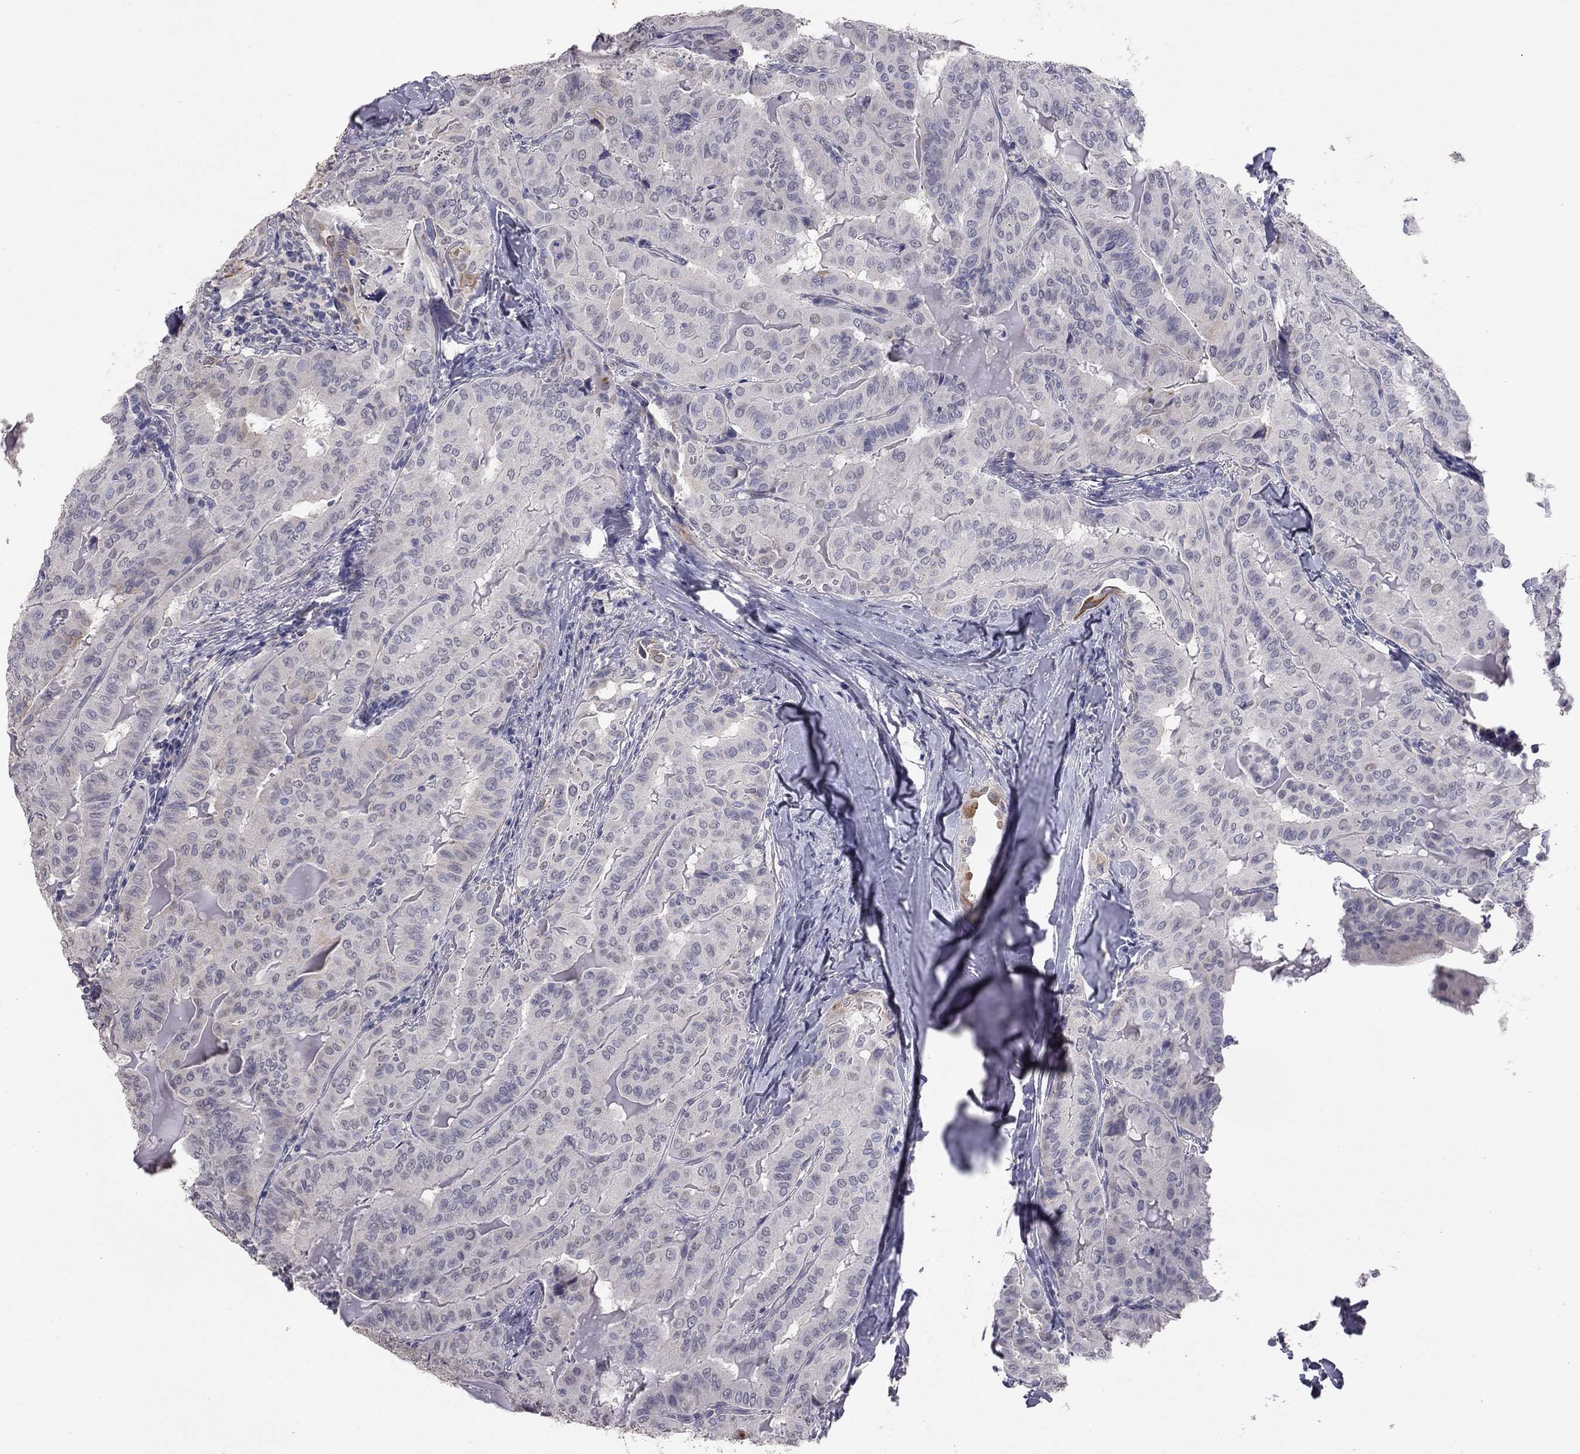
{"staining": {"intensity": "negative", "quantity": "none", "location": "none"}, "tissue": "thyroid cancer", "cell_type": "Tumor cells", "image_type": "cancer", "snomed": [{"axis": "morphology", "description": "Papillary adenocarcinoma, NOS"}, {"axis": "topography", "description": "Thyroid gland"}], "caption": "Image shows no significant protein staining in tumor cells of thyroid cancer (papillary adenocarcinoma). (DAB IHC, high magnification).", "gene": "PRRT2", "patient": {"sex": "female", "age": 68}}